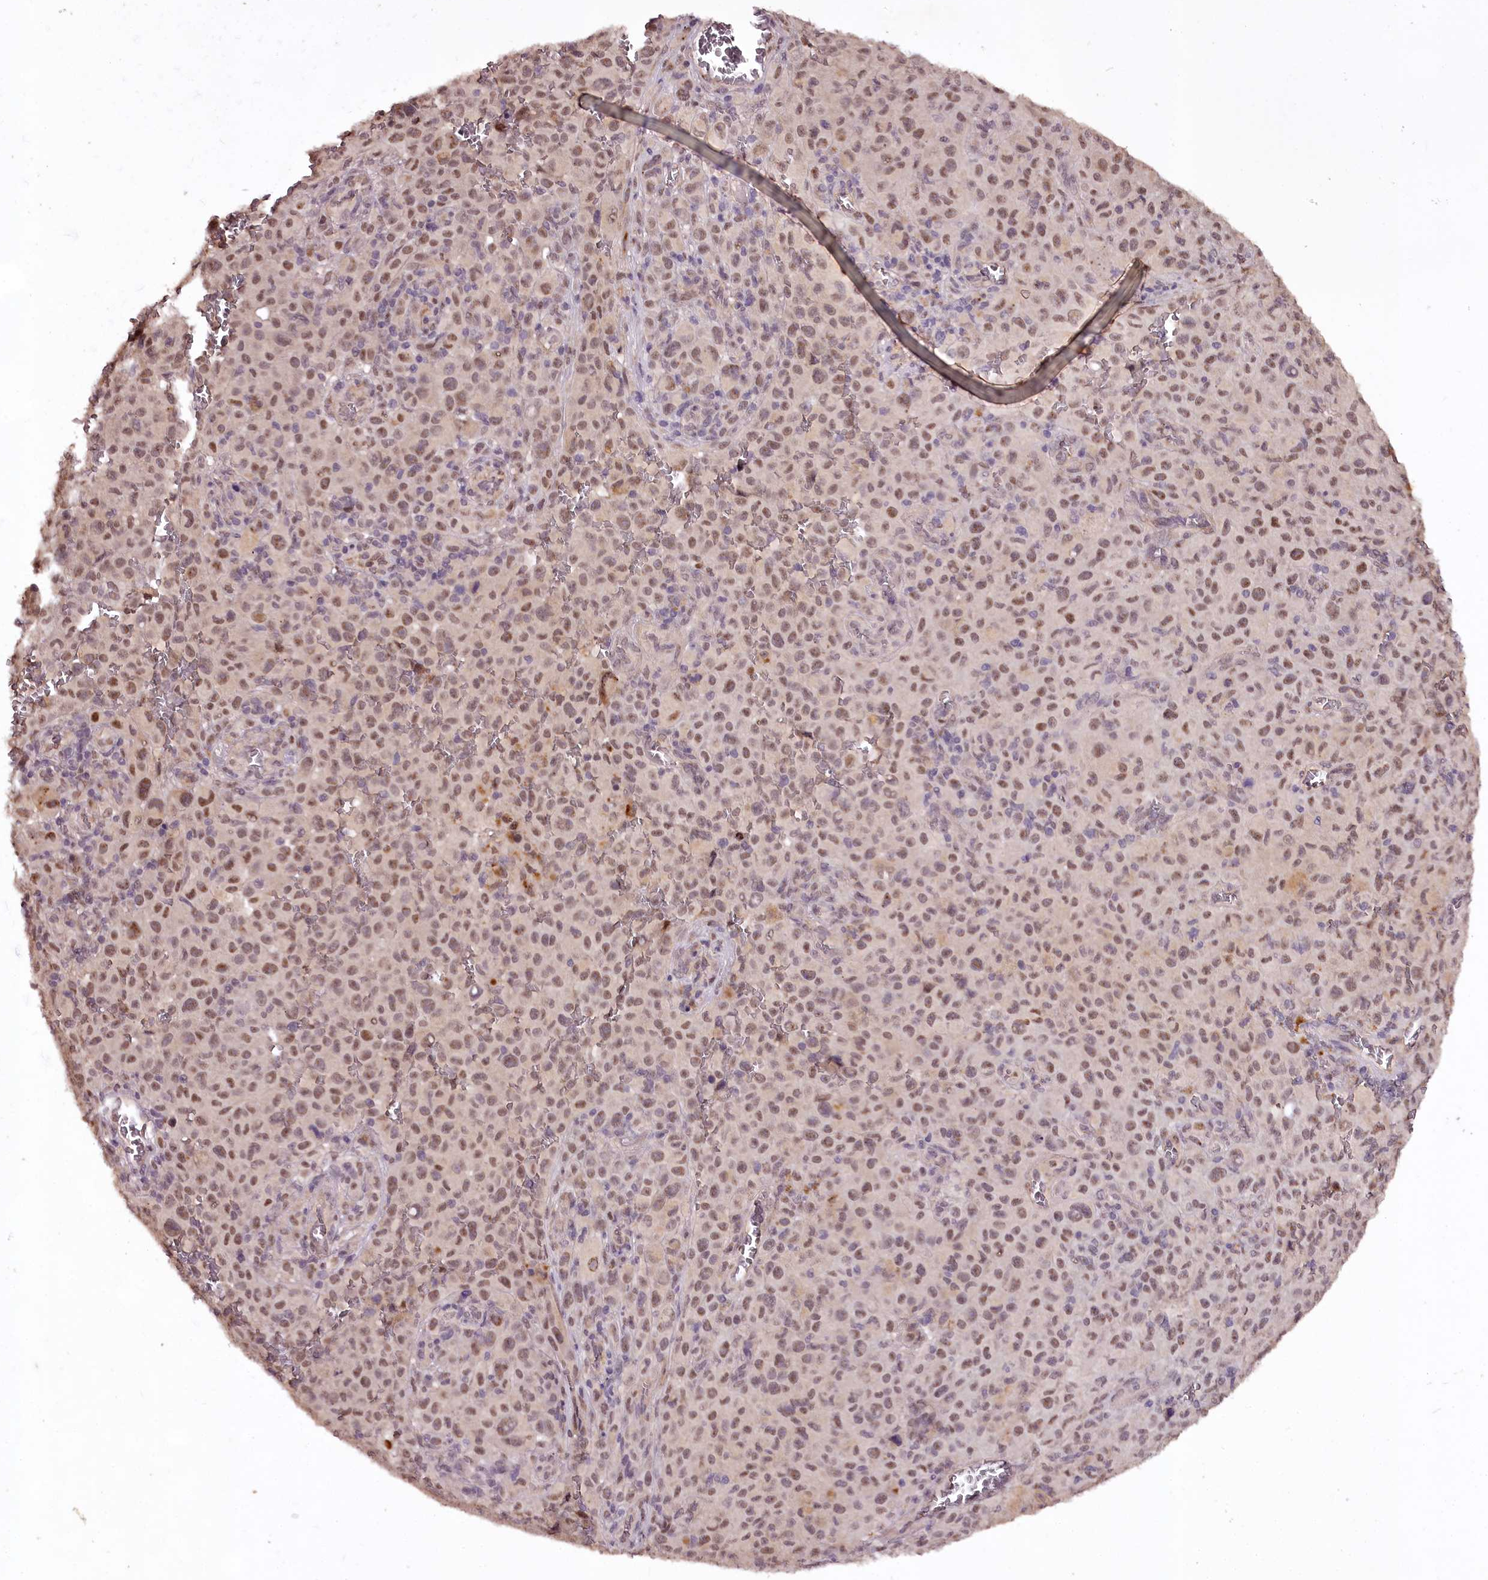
{"staining": {"intensity": "moderate", "quantity": ">75%", "location": "nuclear"}, "tissue": "melanoma", "cell_type": "Tumor cells", "image_type": "cancer", "snomed": [{"axis": "morphology", "description": "Malignant melanoma, NOS"}, {"axis": "topography", "description": "Skin"}], "caption": "Immunohistochemical staining of melanoma shows medium levels of moderate nuclear positivity in about >75% of tumor cells.", "gene": "MAML3", "patient": {"sex": "female", "age": 82}}